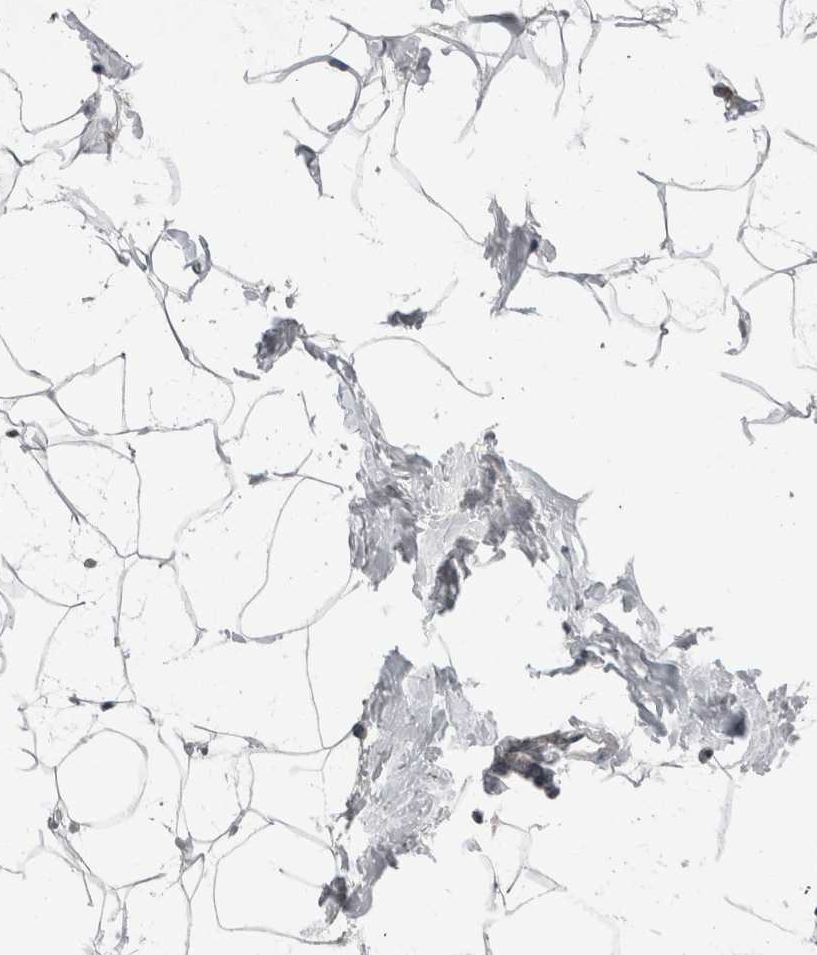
{"staining": {"intensity": "negative", "quantity": "none", "location": "none"}, "tissue": "adipose tissue", "cell_type": "Adipocytes", "image_type": "normal", "snomed": [{"axis": "morphology", "description": "Normal tissue, NOS"}, {"axis": "morphology", "description": "Fibrosis, NOS"}, {"axis": "topography", "description": "Breast"}, {"axis": "topography", "description": "Adipose tissue"}], "caption": "This is an immunohistochemistry micrograph of unremarkable adipose tissue. There is no staining in adipocytes.", "gene": "MAFF", "patient": {"sex": "female", "age": 39}}